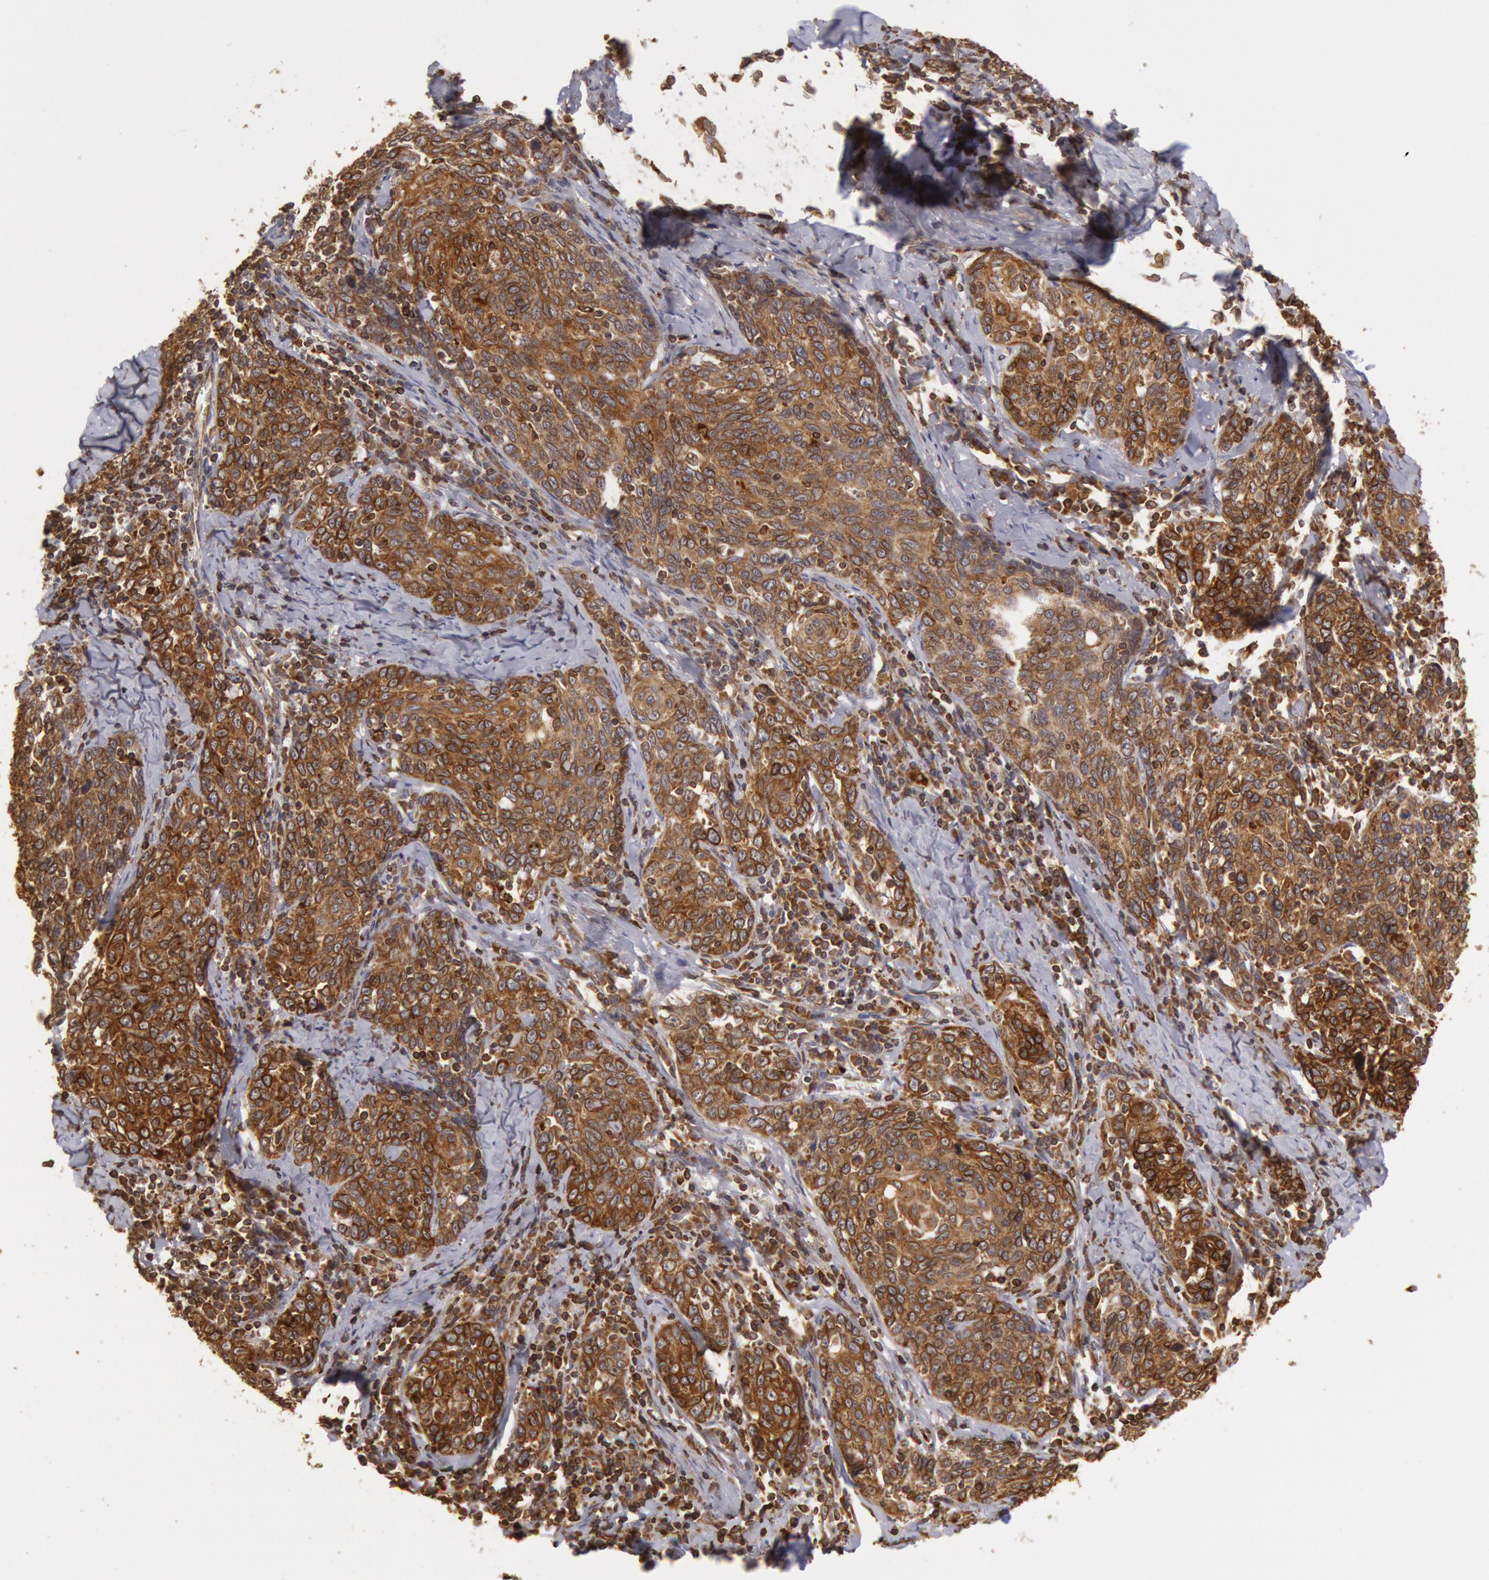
{"staining": {"intensity": "strong", "quantity": ">75%", "location": "cytoplasmic/membranous"}, "tissue": "cervical cancer", "cell_type": "Tumor cells", "image_type": "cancer", "snomed": [{"axis": "morphology", "description": "Squamous cell carcinoma, NOS"}, {"axis": "topography", "description": "Cervix"}], "caption": "Cervical cancer stained for a protein exhibits strong cytoplasmic/membranous positivity in tumor cells.", "gene": "TAP2", "patient": {"sex": "female", "age": 41}}